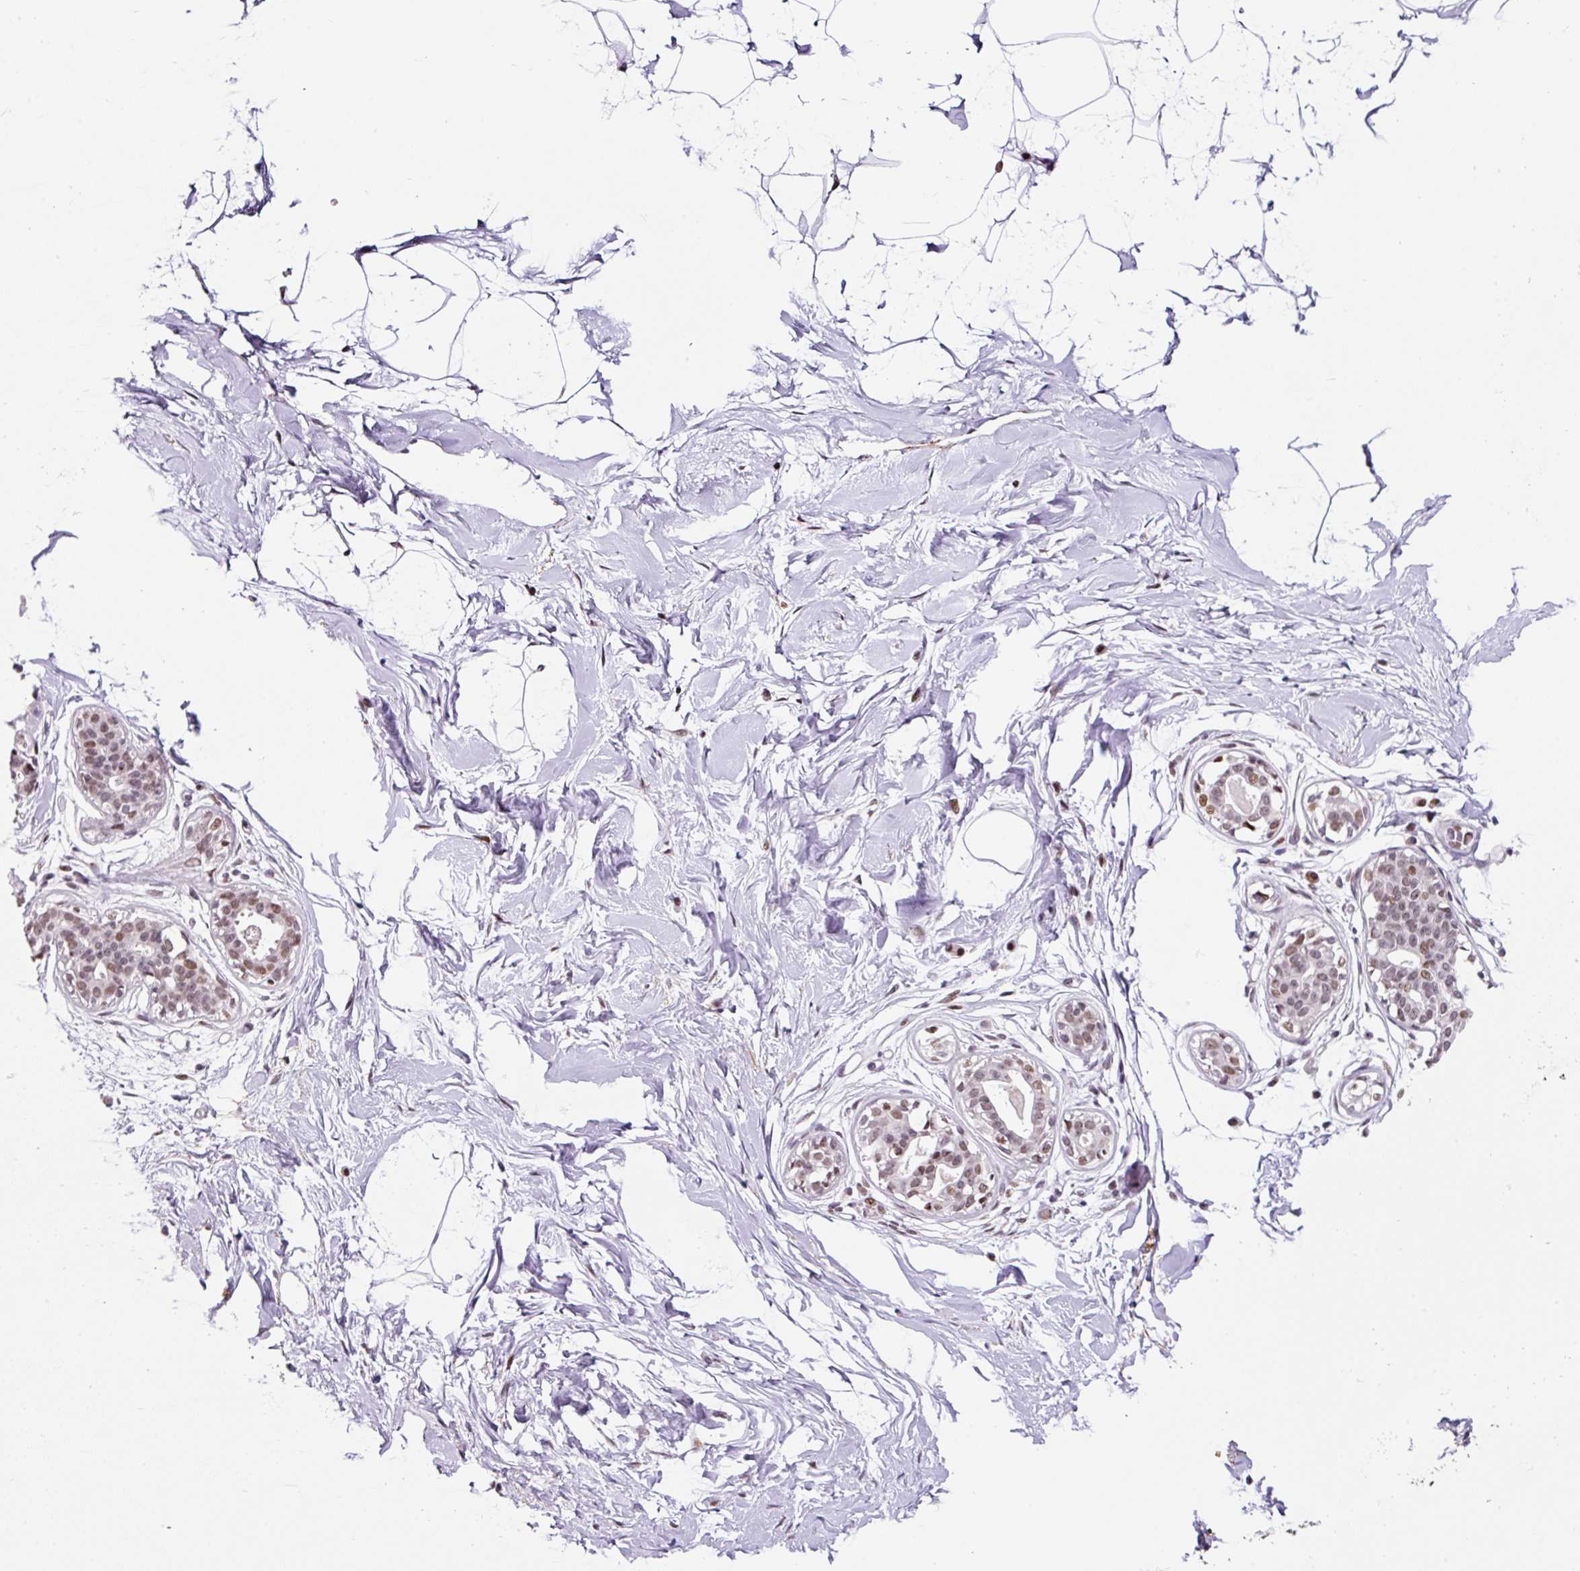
{"staining": {"intensity": "negative", "quantity": "none", "location": "none"}, "tissue": "breast", "cell_type": "Adipocytes", "image_type": "normal", "snomed": [{"axis": "morphology", "description": "Normal tissue, NOS"}, {"axis": "topography", "description": "Breast"}], "caption": "The immunohistochemistry (IHC) micrograph has no significant staining in adipocytes of breast. The staining was performed using DAB (3,3'-diaminobenzidine) to visualize the protein expression in brown, while the nuclei were stained in blue with hematoxylin (Magnification: 20x).", "gene": "CCNL2", "patient": {"sex": "female", "age": 45}}